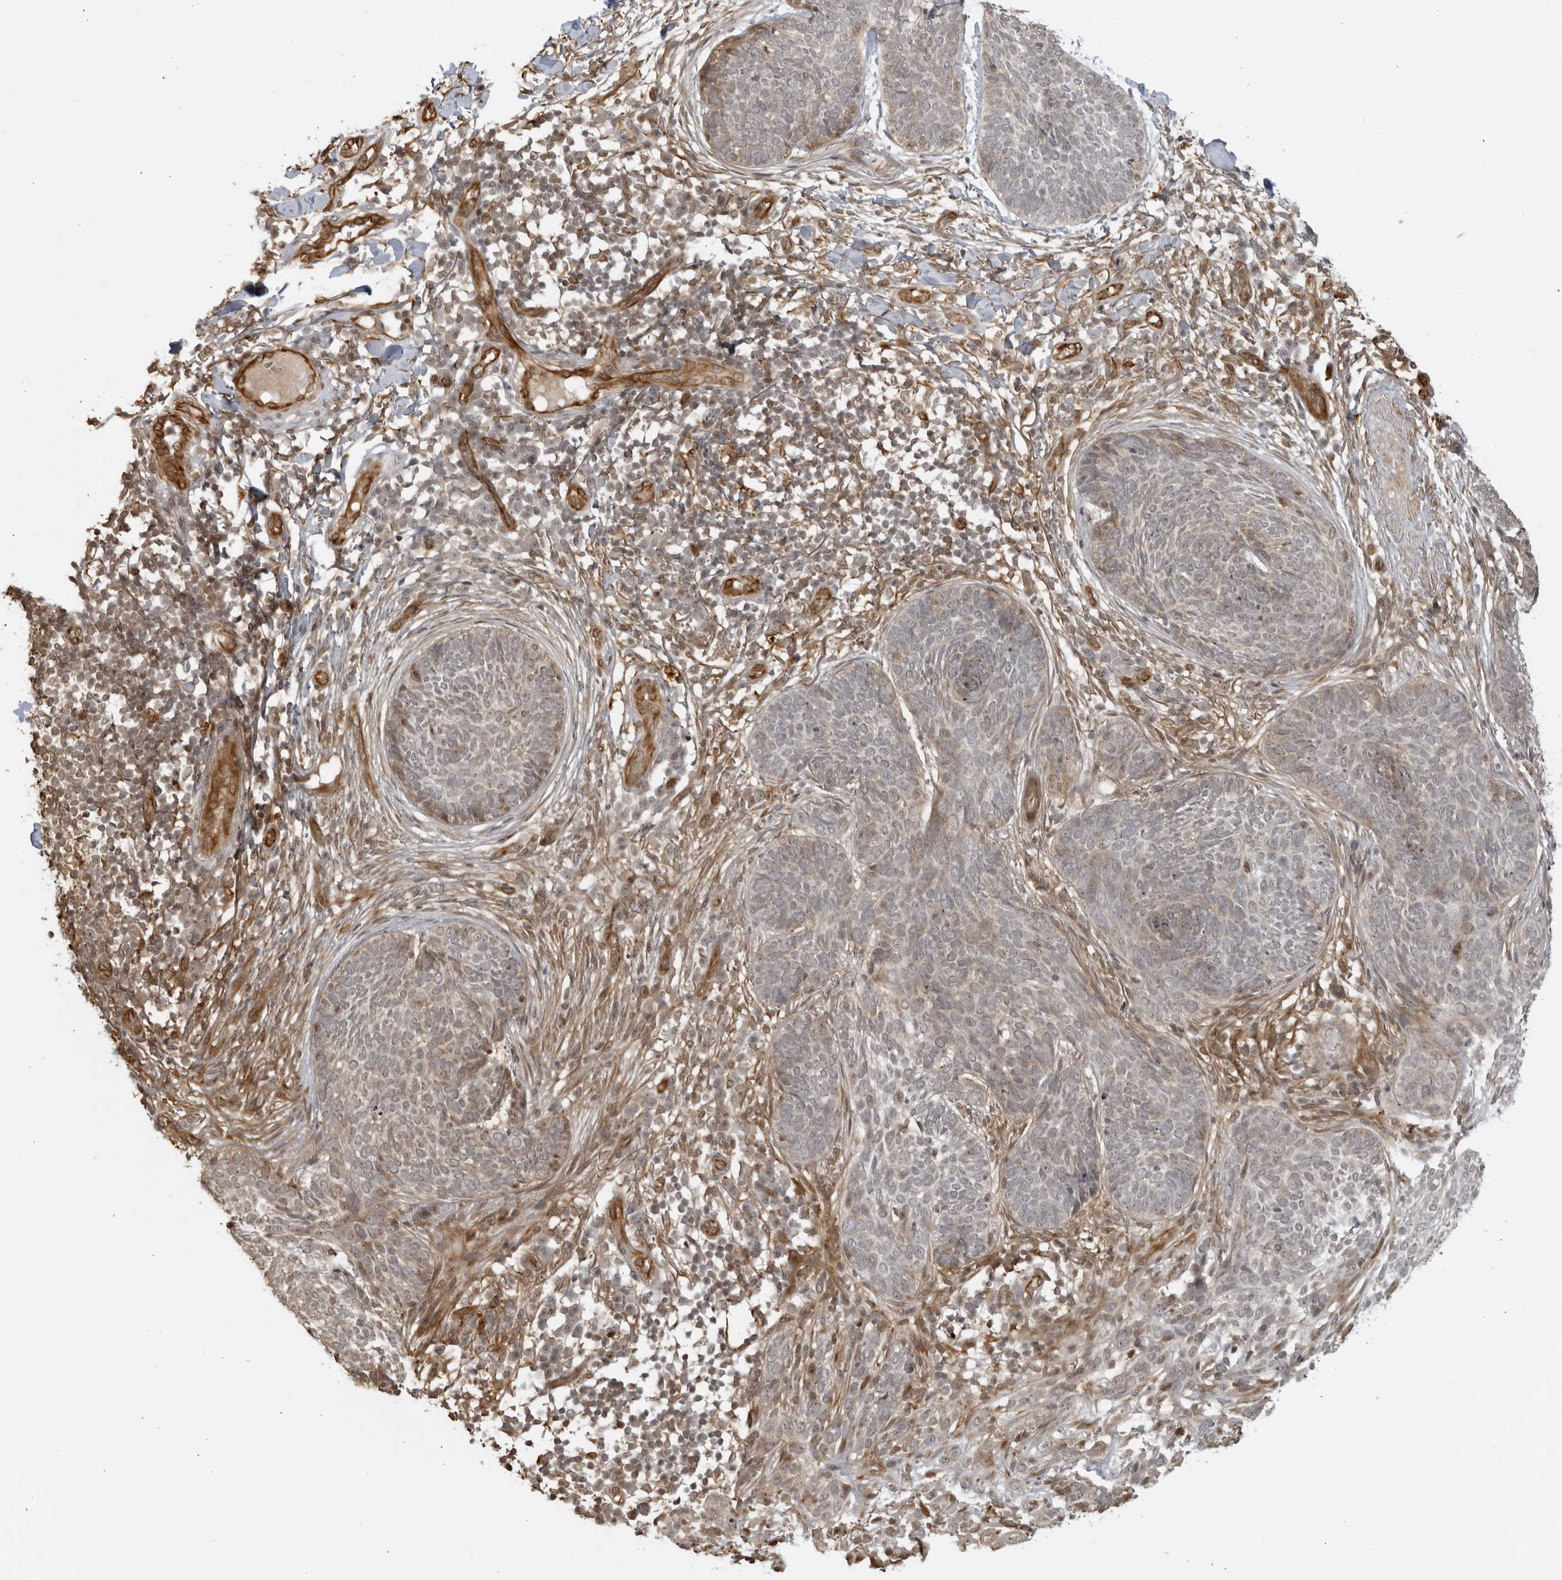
{"staining": {"intensity": "weak", "quantity": "<25%", "location": "cytoplasmic/membranous"}, "tissue": "skin cancer", "cell_type": "Tumor cells", "image_type": "cancer", "snomed": [{"axis": "morphology", "description": "Basal cell carcinoma"}, {"axis": "topography", "description": "Skin"}], "caption": "High power microscopy micrograph of an immunohistochemistry (IHC) histopathology image of skin cancer, revealing no significant expression in tumor cells. (Immunohistochemistry (ihc), brightfield microscopy, high magnification).", "gene": "TCF21", "patient": {"sex": "female", "age": 64}}